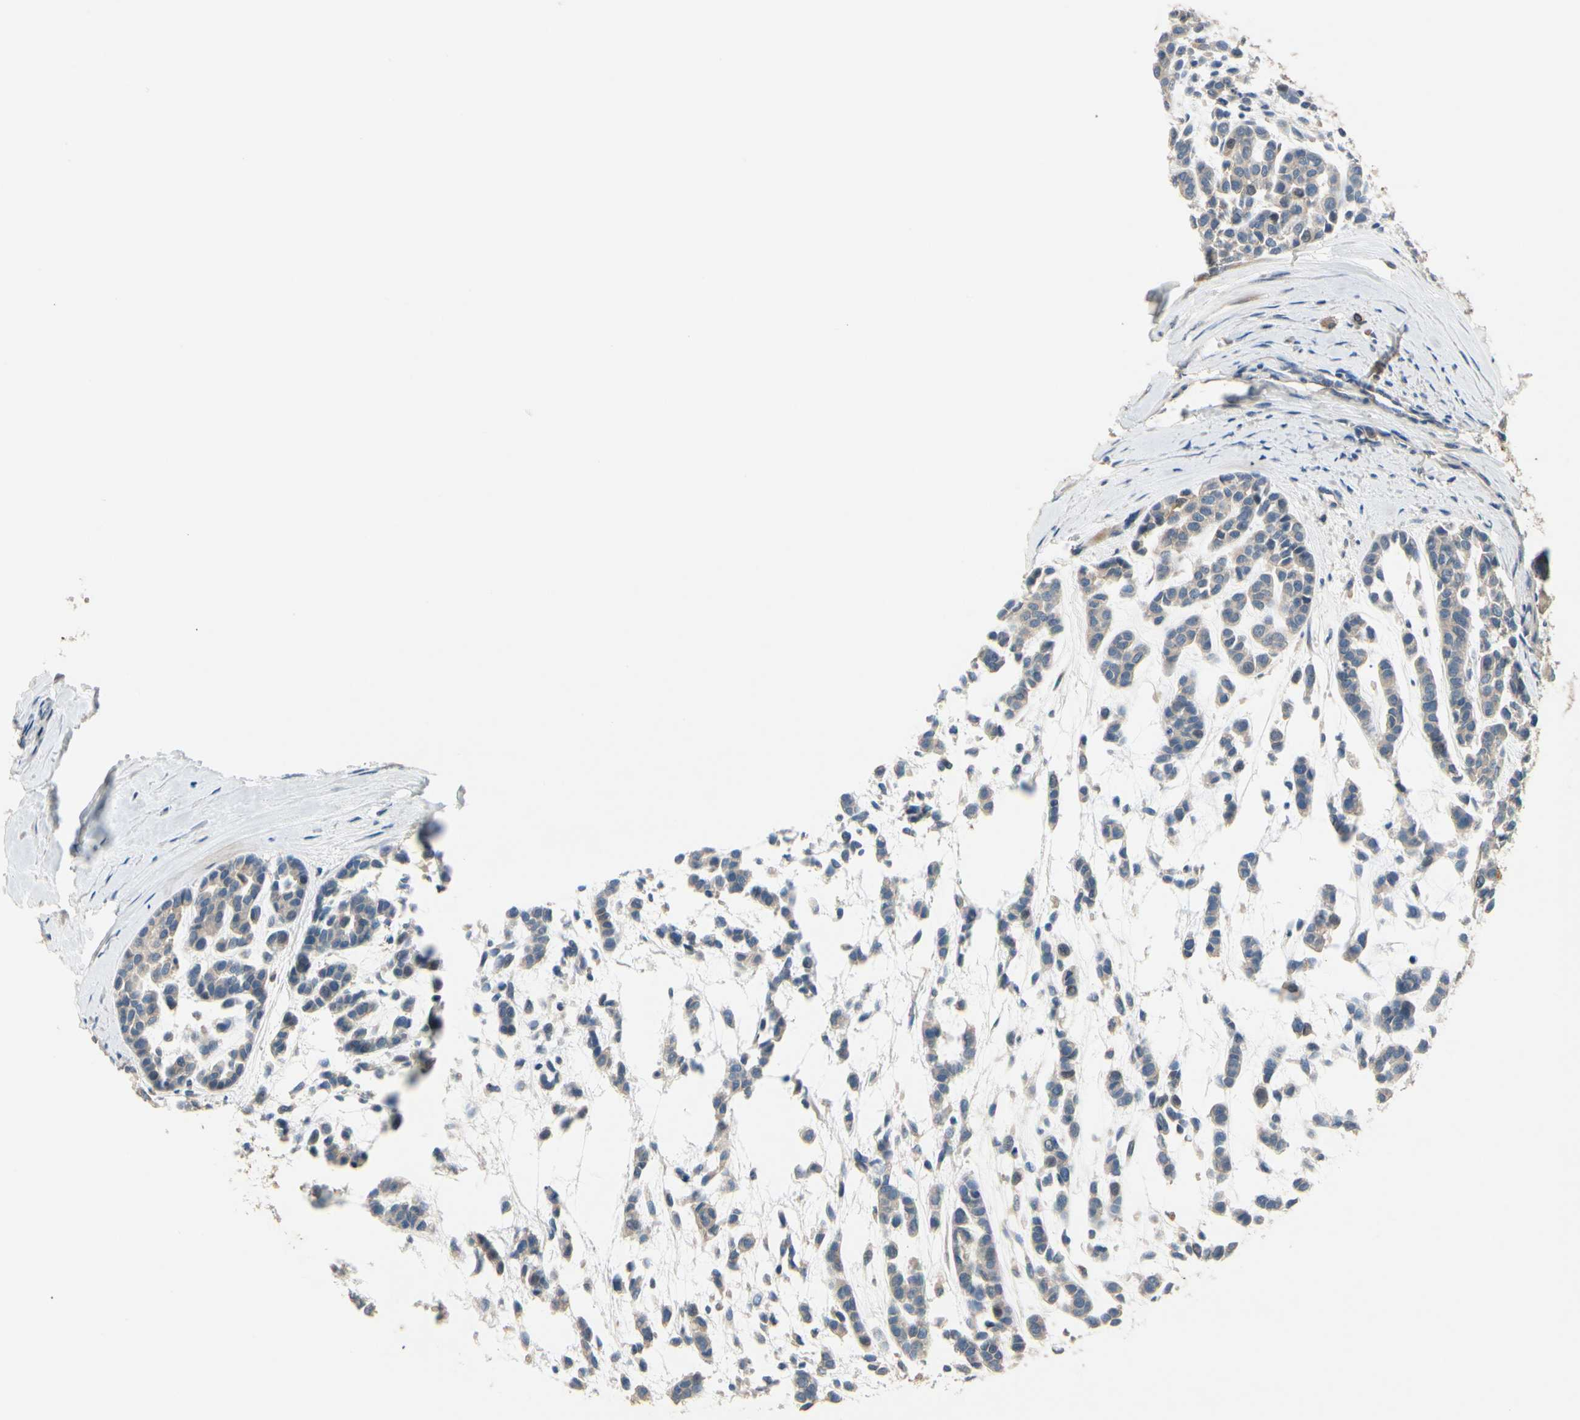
{"staining": {"intensity": "negative", "quantity": "none", "location": "none"}, "tissue": "head and neck cancer", "cell_type": "Tumor cells", "image_type": "cancer", "snomed": [{"axis": "morphology", "description": "Adenocarcinoma, NOS"}, {"axis": "morphology", "description": "Adenoma, NOS"}, {"axis": "topography", "description": "Head-Neck"}], "caption": "IHC of human head and neck adenoma shows no positivity in tumor cells.", "gene": "SIGLEC5", "patient": {"sex": "female", "age": 55}}